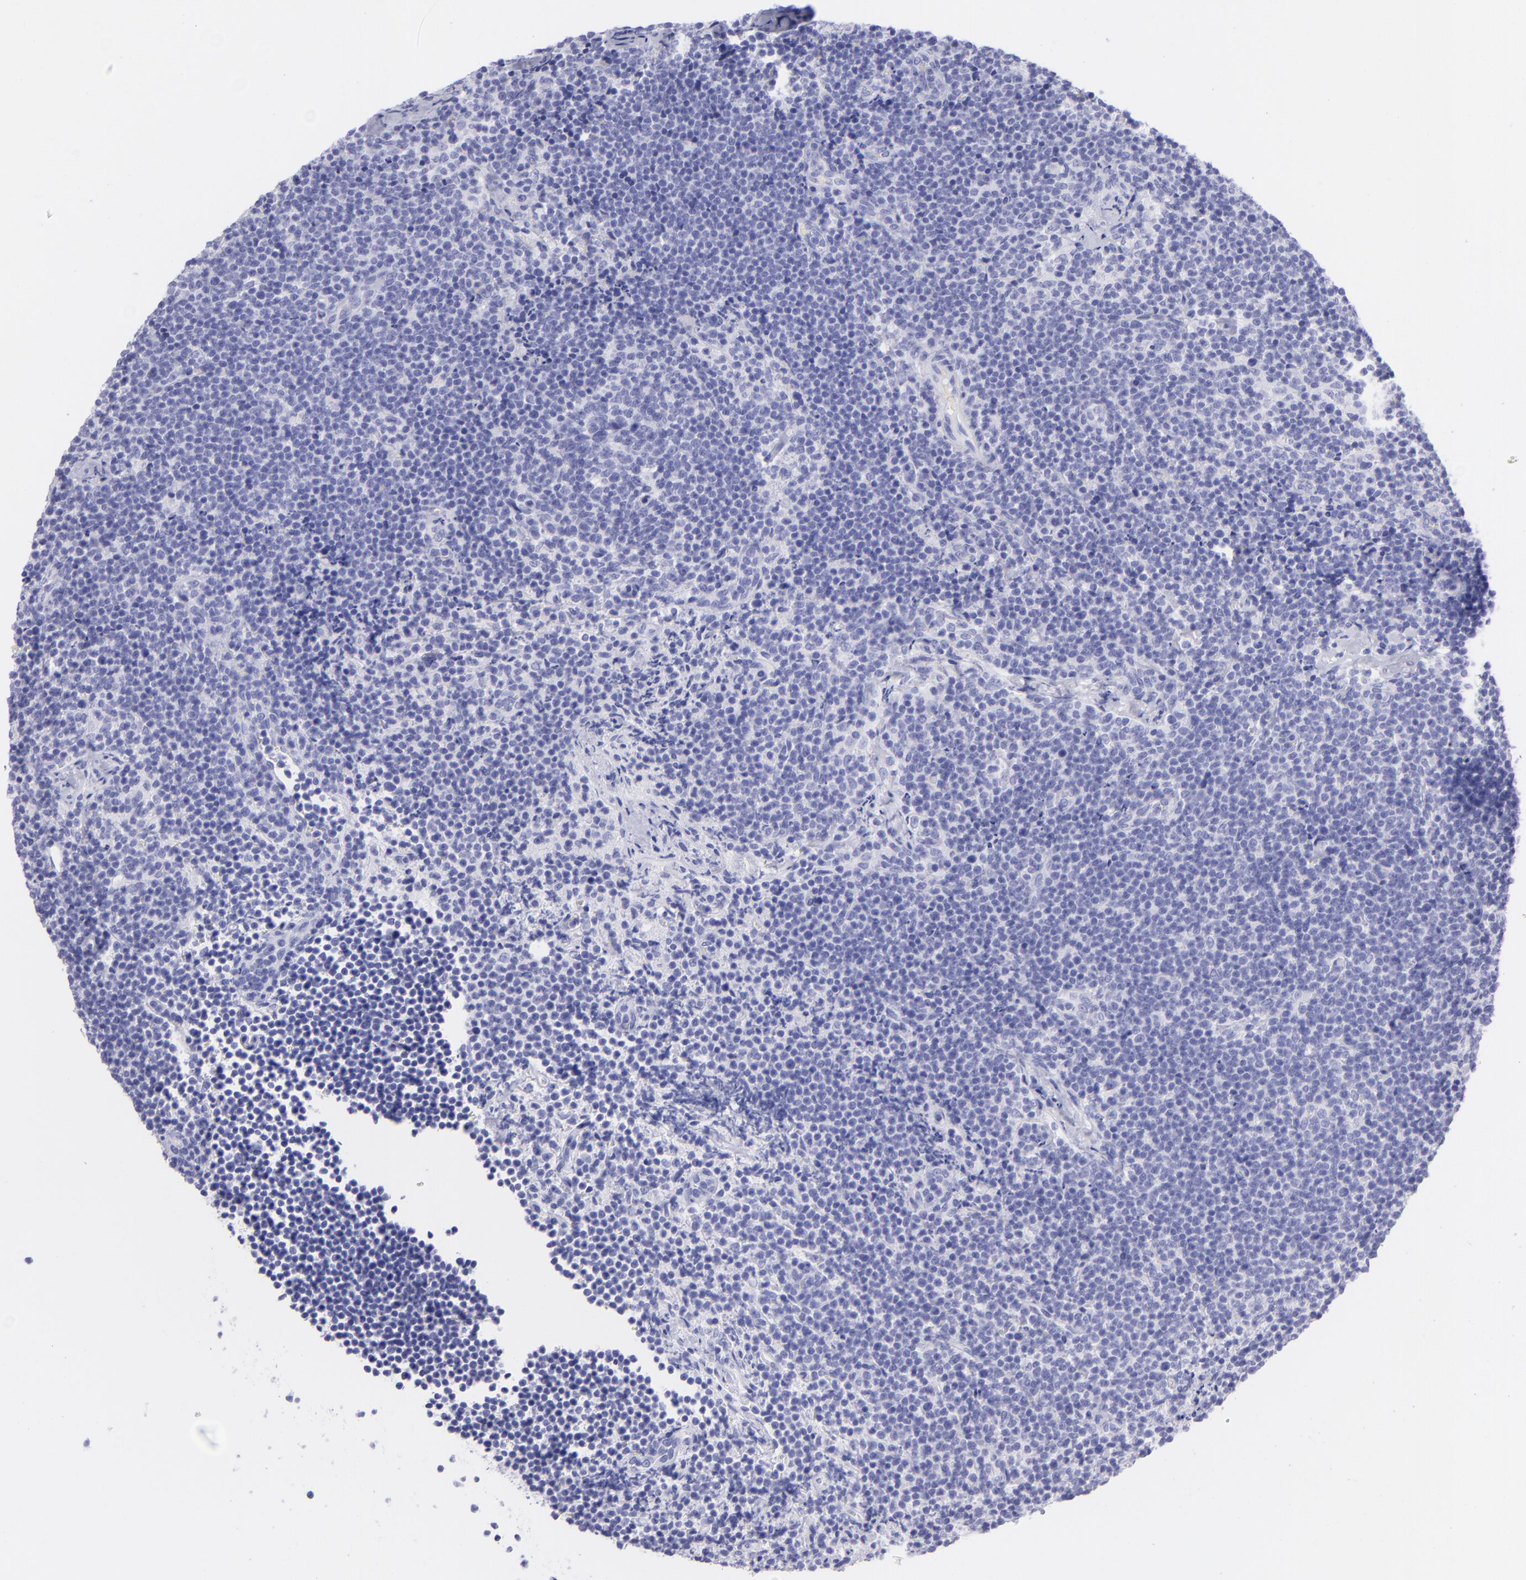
{"staining": {"intensity": "negative", "quantity": "none", "location": "none"}, "tissue": "lymphoma", "cell_type": "Tumor cells", "image_type": "cancer", "snomed": [{"axis": "morphology", "description": "Malignant lymphoma, non-Hodgkin's type, High grade"}, {"axis": "topography", "description": "Lymph node"}], "caption": "IHC of human lymphoma displays no expression in tumor cells.", "gene": "SLC1A3", "patient": {"sex": "female", "age": 58}}